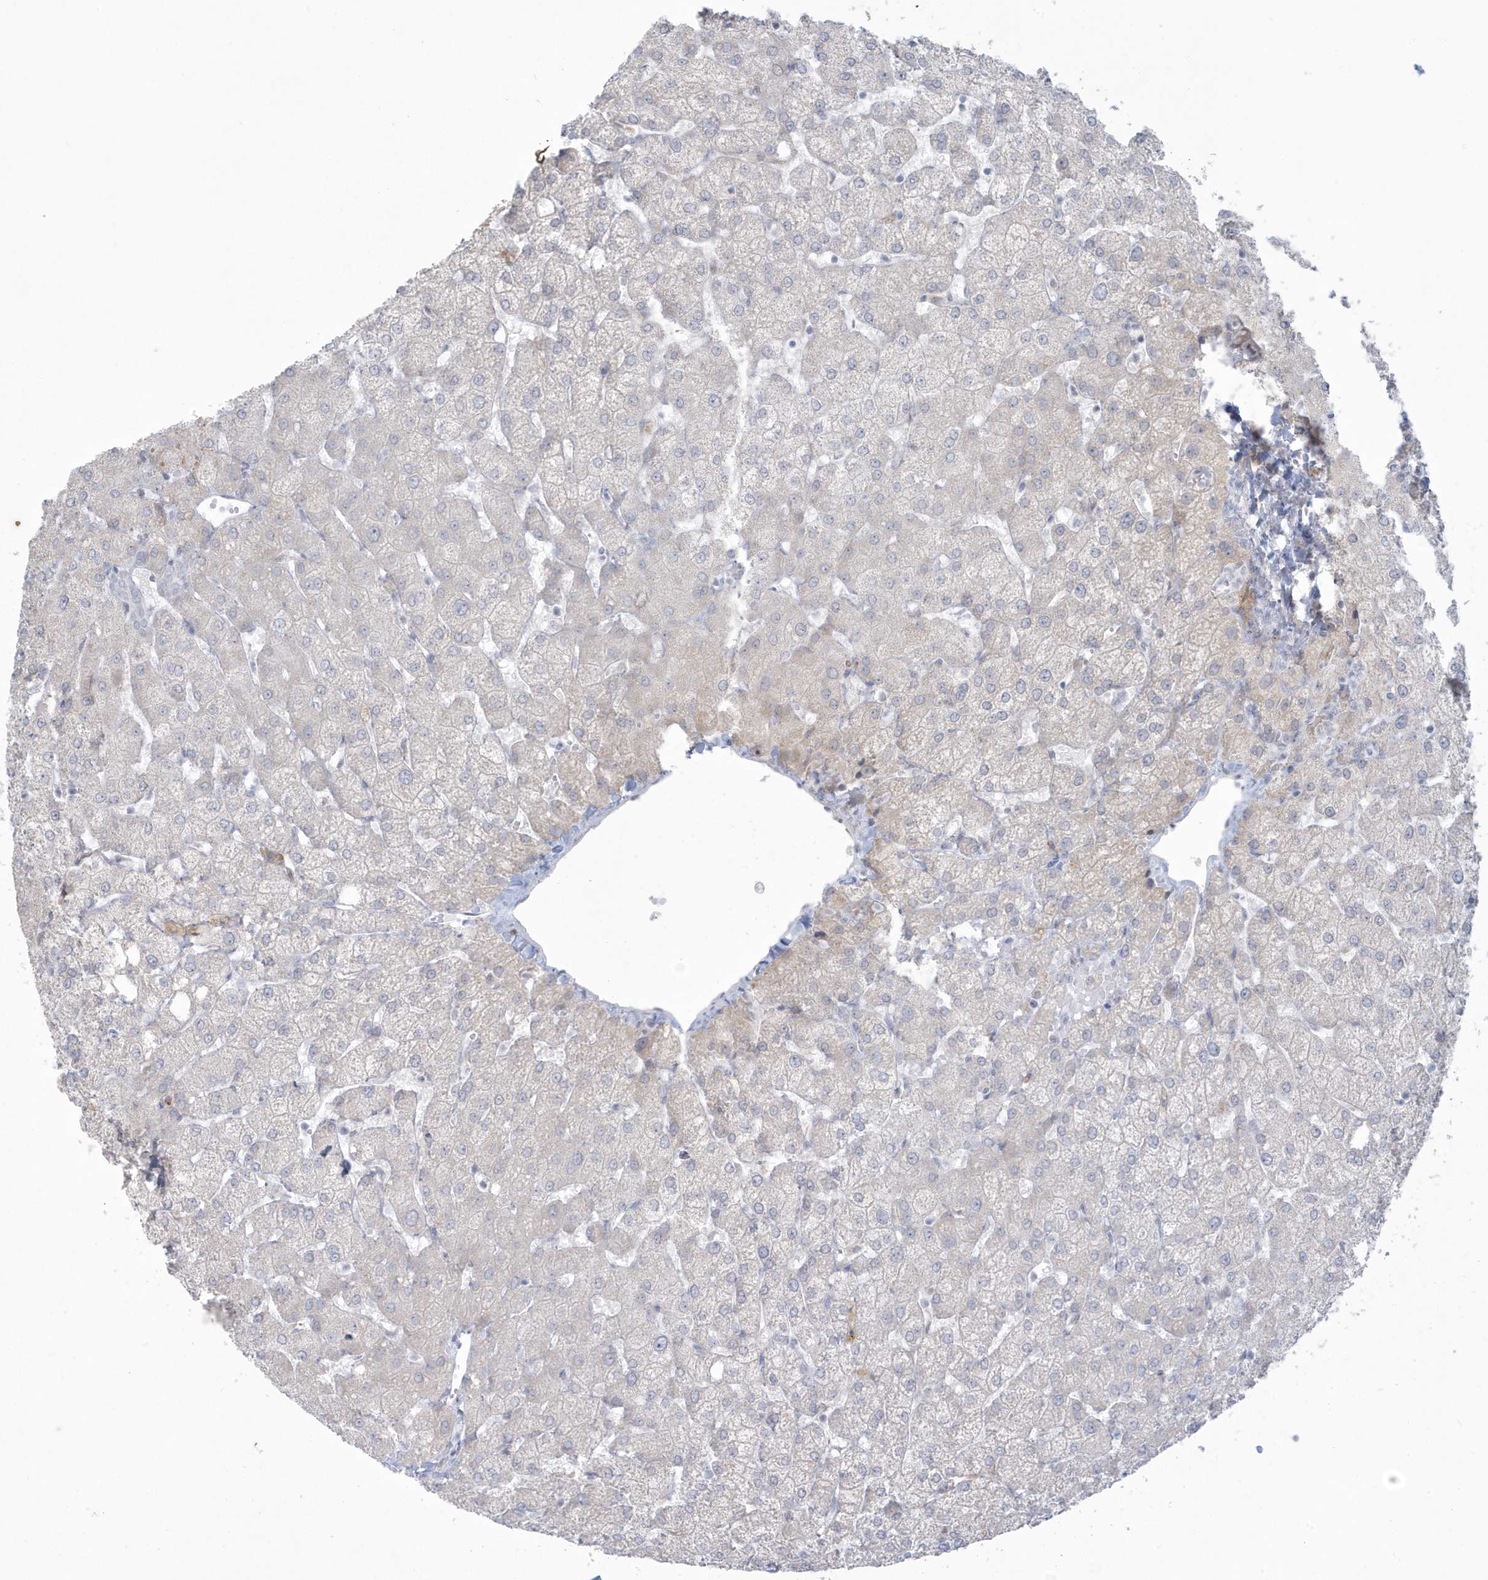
{"staining": {"intensity": "negative", "quantity": "none", "location": "none"}, "tissue": "liver", "cell_type": "Cholangiocytes", "image_type": "normal", "snomed": [{"axis": "morphology", "description": "Normal tissue, NOS"}, {"axis": "topography", "description": "Liver"}], "caption": "High magnification brightfield microscopy of unremarkable liver stained with DAB (3,3'-diaminobenzidine) (brown) and counterstained with hematoxylin (blue): cholangiocytes show no significant staining.", "gene": "HERC6", "patient": {"sex": "female", "age": 54}}